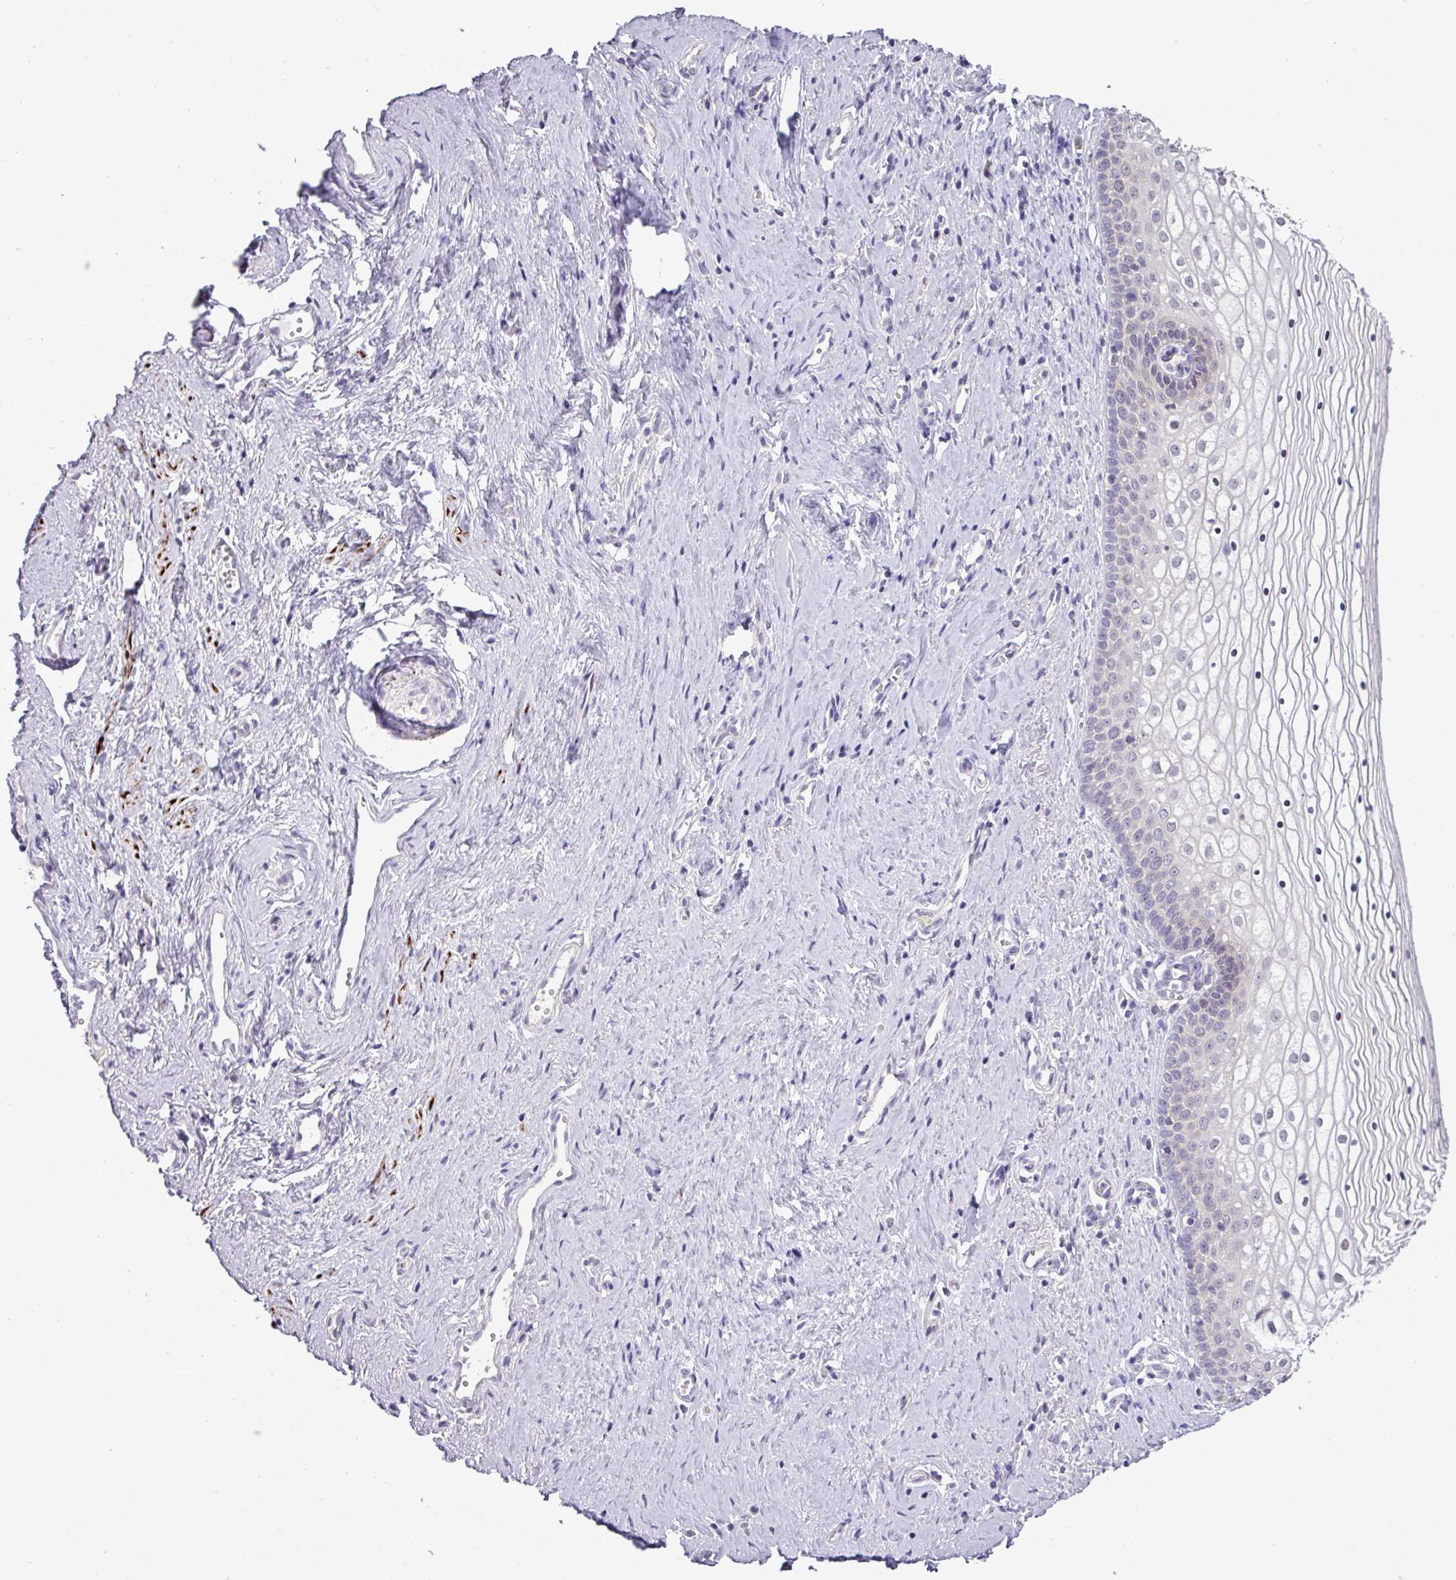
{"staining": {"intensity": "weak", "quantity": "<25%", "location": "cytoplasmic/membranous,nuclear"}, "tissue": "vagina", "cell_type": "Squamous epithelial cells", "image_type": "normal", "snomed": [{"axis": "morphology", "description": "Normal tissue, NOS"}, {"axis": "topography", "description": "Vagina"}], "caption": "This photomicrograph is of unremarkable vagina stained with immunohistochemistry to label a protein in brown with the nuclei are counter-stained blue. There is no staining in squamous epithelial cells.", "gene": "RIPPLY1", "patient": {"sex": "female", "age": 59}}